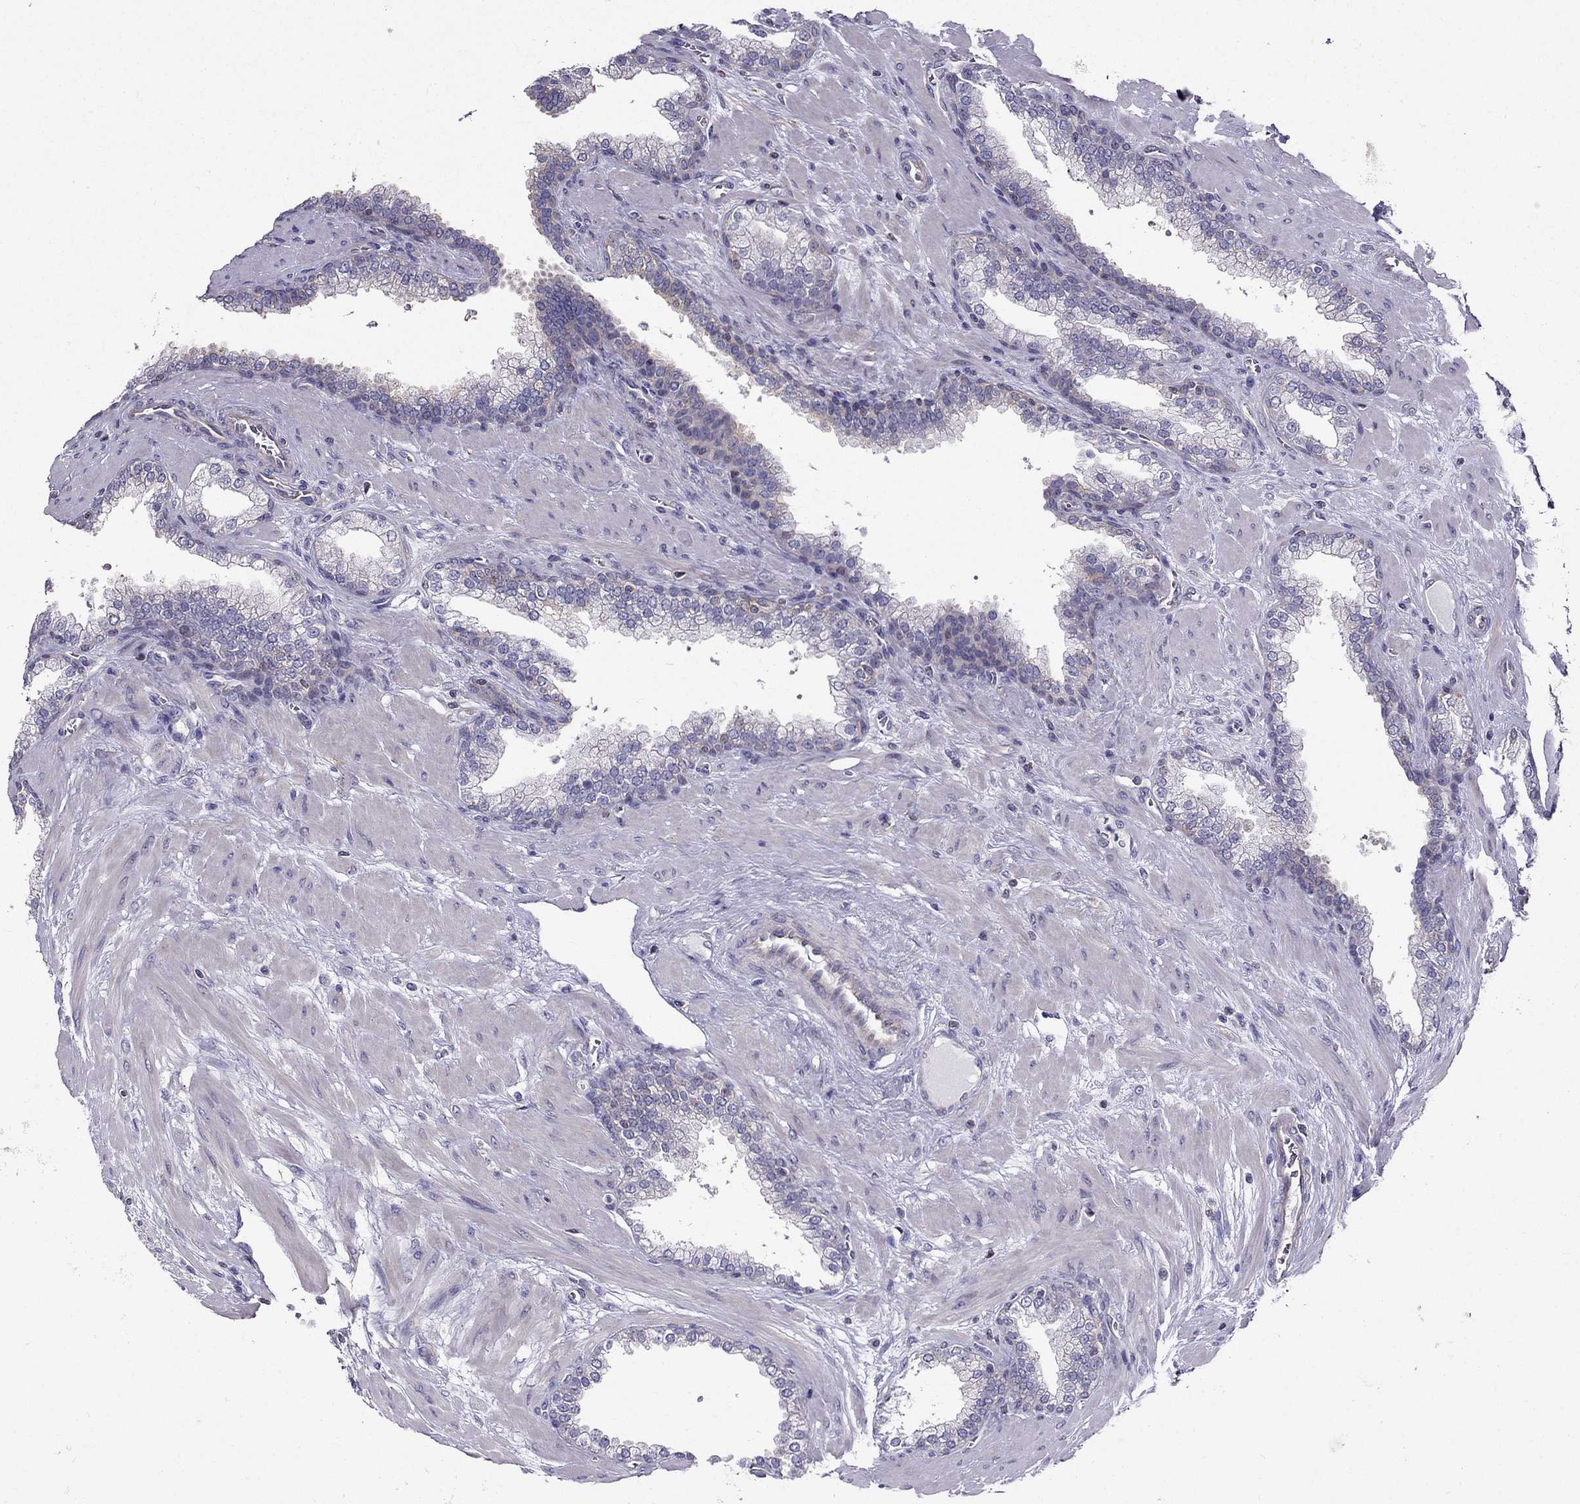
{"staining": {"intensity": "negative", "quantity": "none", "location": "none"}, "tissue": "prostate cancer", "cell_type": "Tumor cells", "image_type": "cancer", "snomed": [{"axis": "morphology", "description": "Adenocarcinoma, NOS"}, {"axis": "topography", "description": "Prostate"}], "caption": "This histopathology image is of prostate cancer stained with IHC to label a protein in brown with the nuclei are counter-stained blue. There is no positivity in tumor cells.", "gene": "AAK1", "patient": {"sex": "male", "age": 67}}